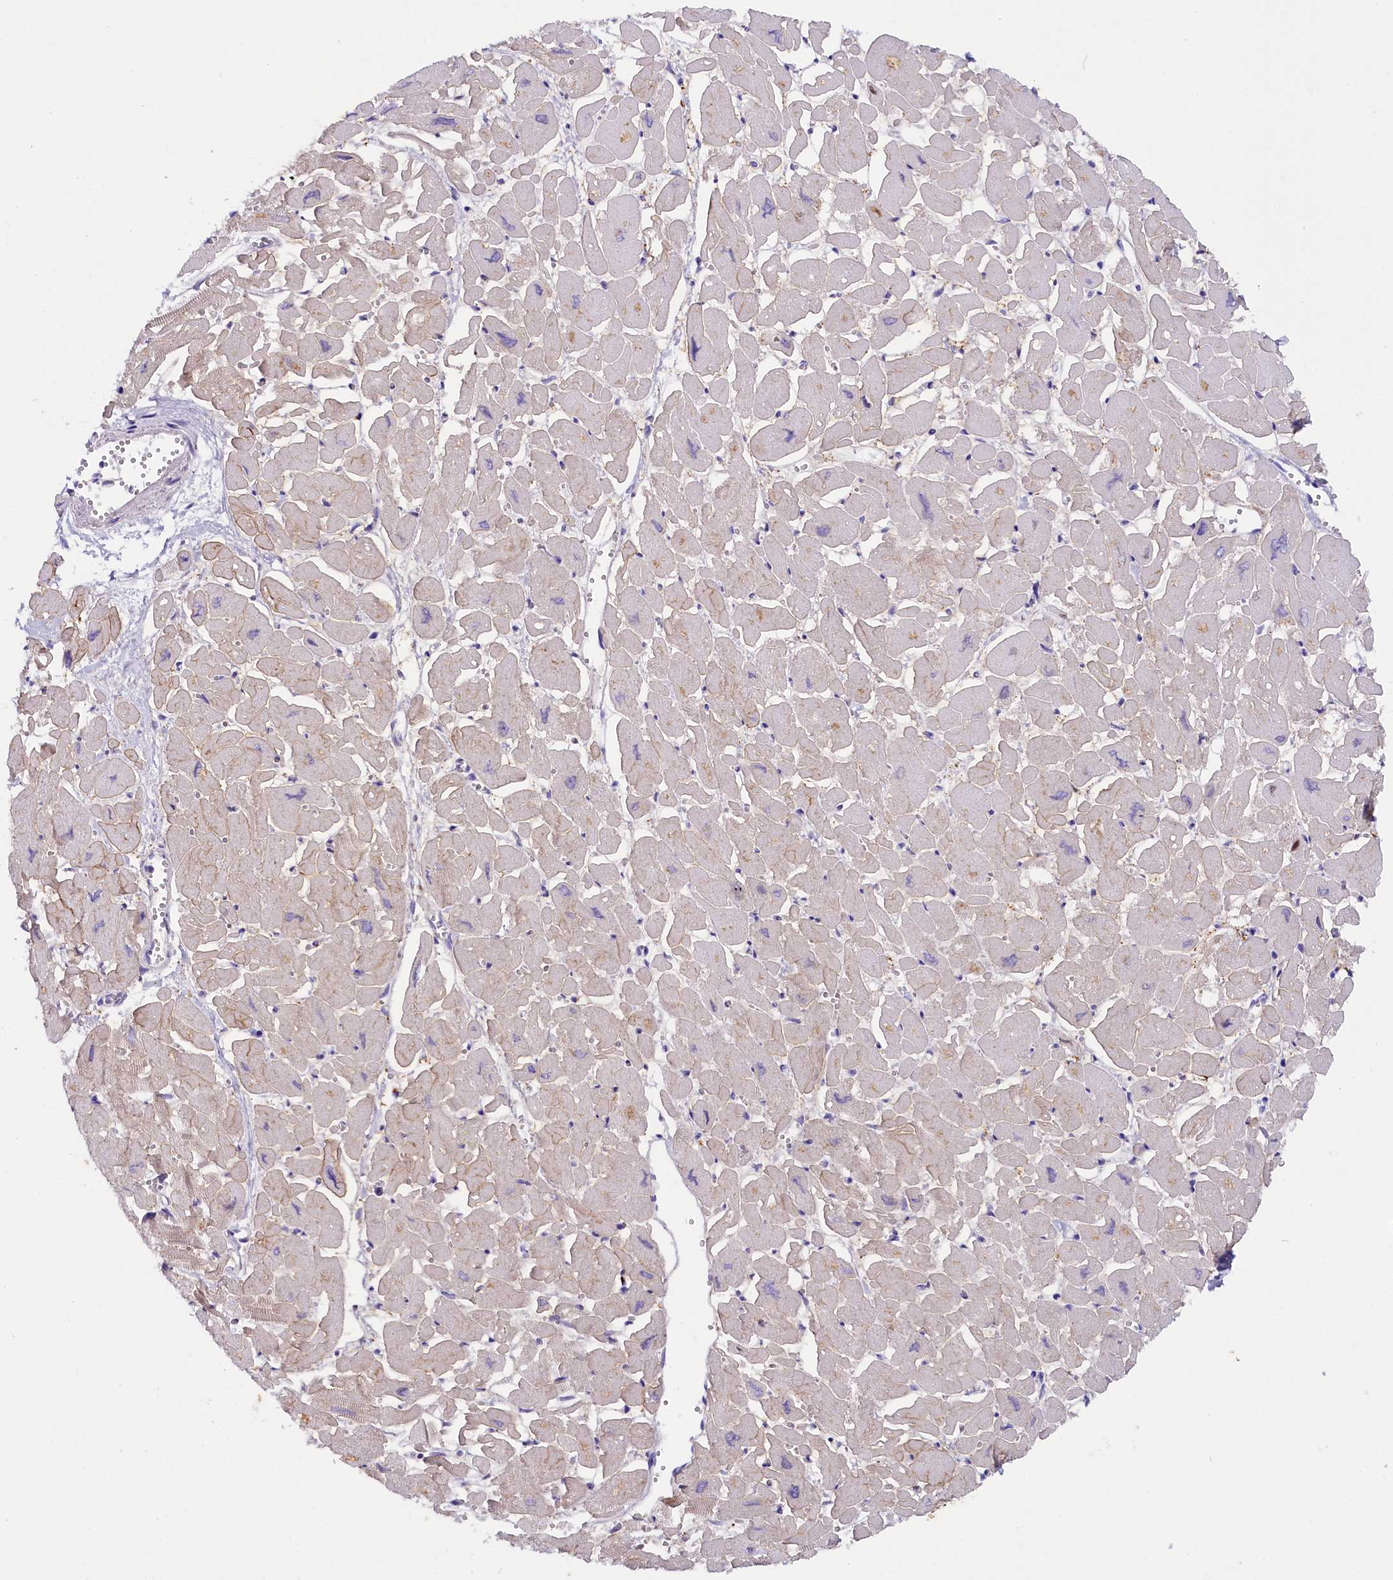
{"staining": {"intensity": "moderate", "quantity": "<25%", "location": "cytoplasmic/membranous"}, "tissue": "heart muscle", "cell_type": "Cardiomyocytes", "image_type": "normal", "snomed": [{"axis": "morphology", "description": "Normal tissue, NOS"}, {"axis": "topography", "description": "Heart"}], "caption": "Immunohistochemistry (IHC) of normal heart muscle demonstrates low levels of moderate cytoplasmic/membranous expression in approximately <25% of cardiomyocytes.", "gene": "OSGEP", "patient": {"sex": "male", "age": 54}}